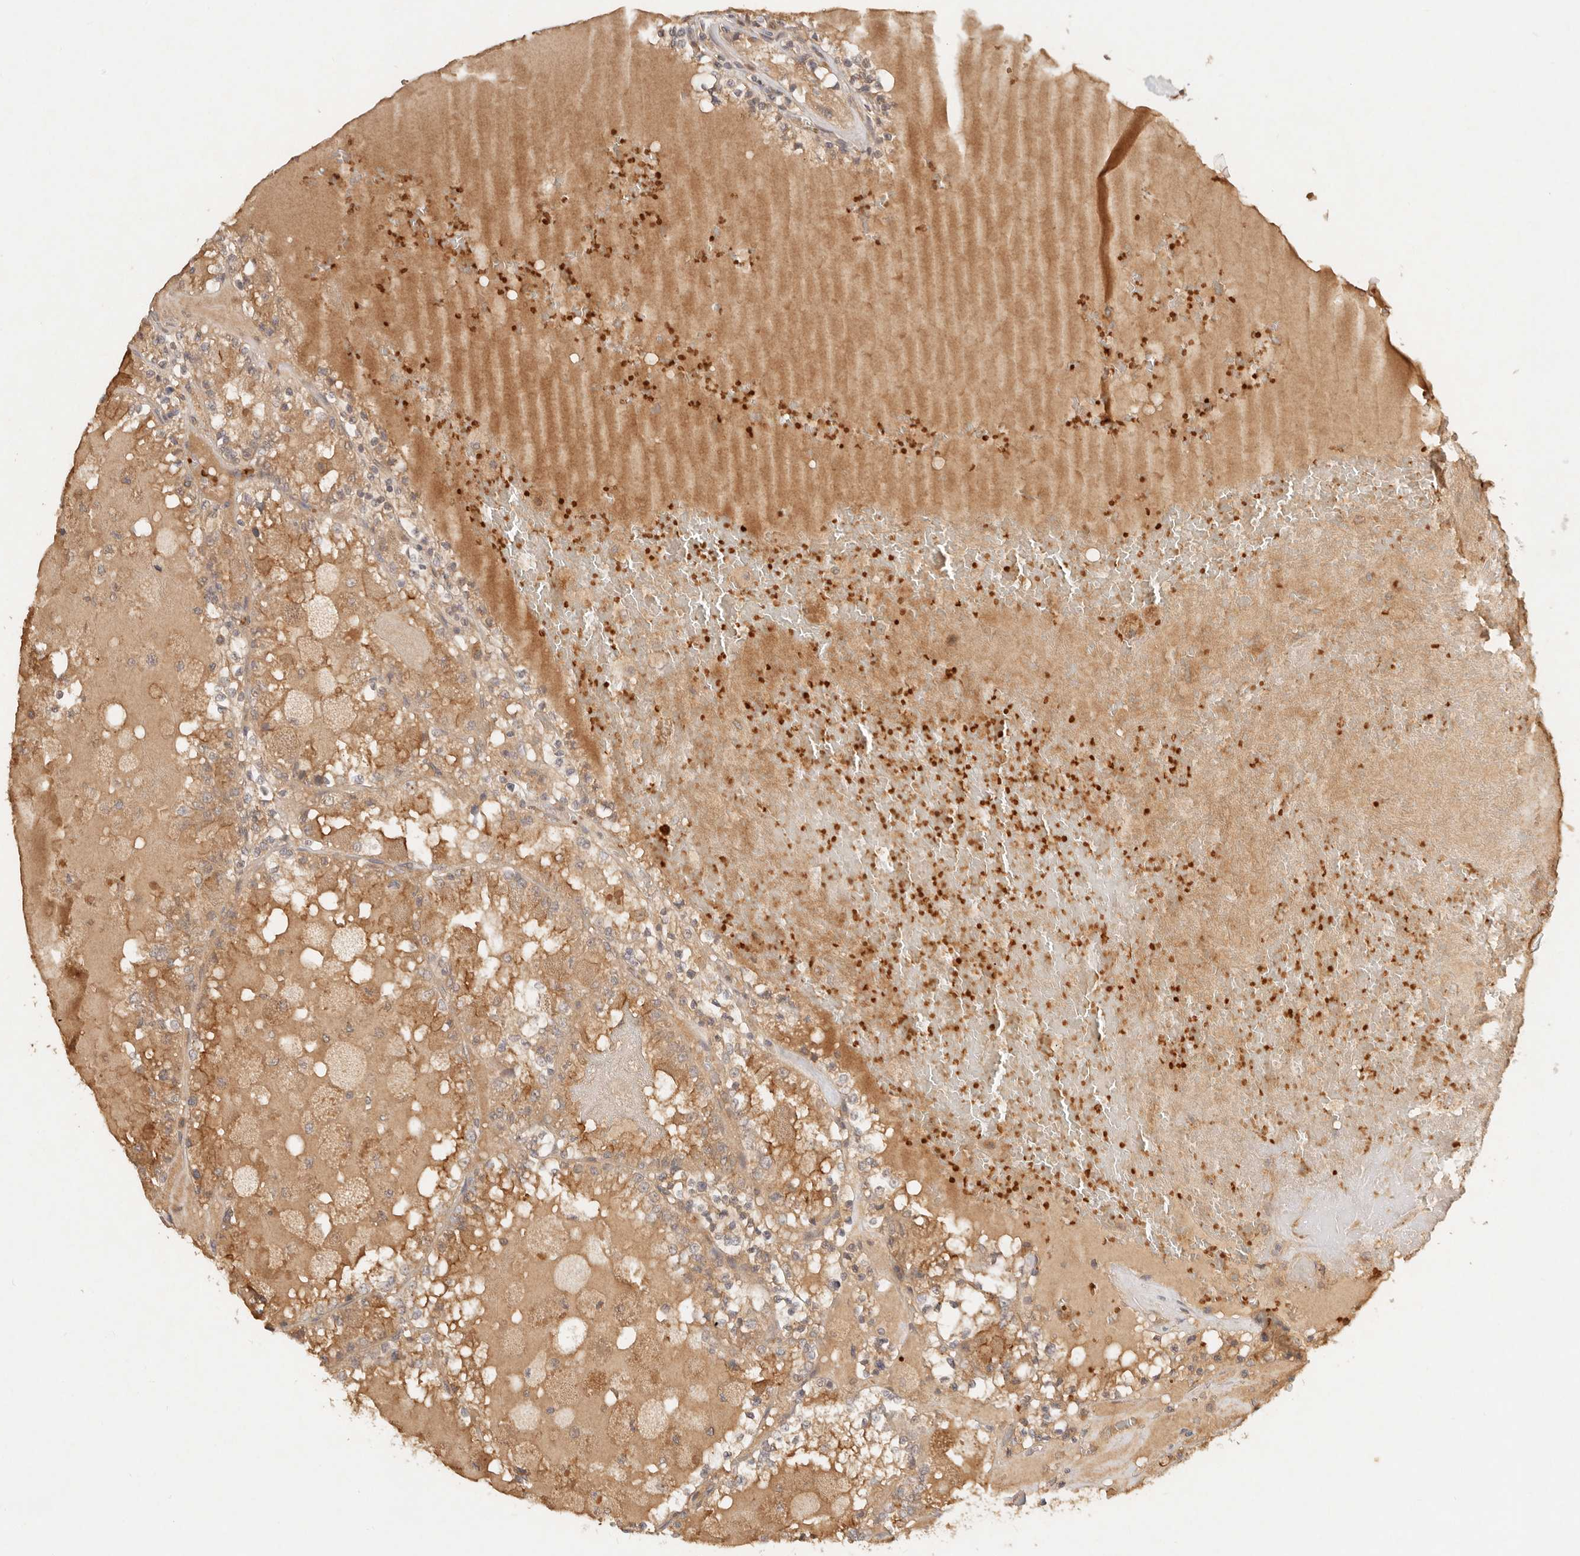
{"staining": {"intensity": "moderate", "quantity": ">75%", "location": "cytoplasmic/membranous"}, "tissue": "renal cancer", "cell_type": "Tumor cells", "image_type": "cancer", "snomed": [{"axis": "morphology", "description": "Adenocarcinoma, NOS"}, {"axis": "topography", "description": "Kidney"}], "caption": "Renal cancer stained with a brown dye shows moderate cytoplasmic/membranous positive positivity in about >75% of tumor cells.", "gene": "FREM2", "patient": {"sex": "female", "age": 56}}